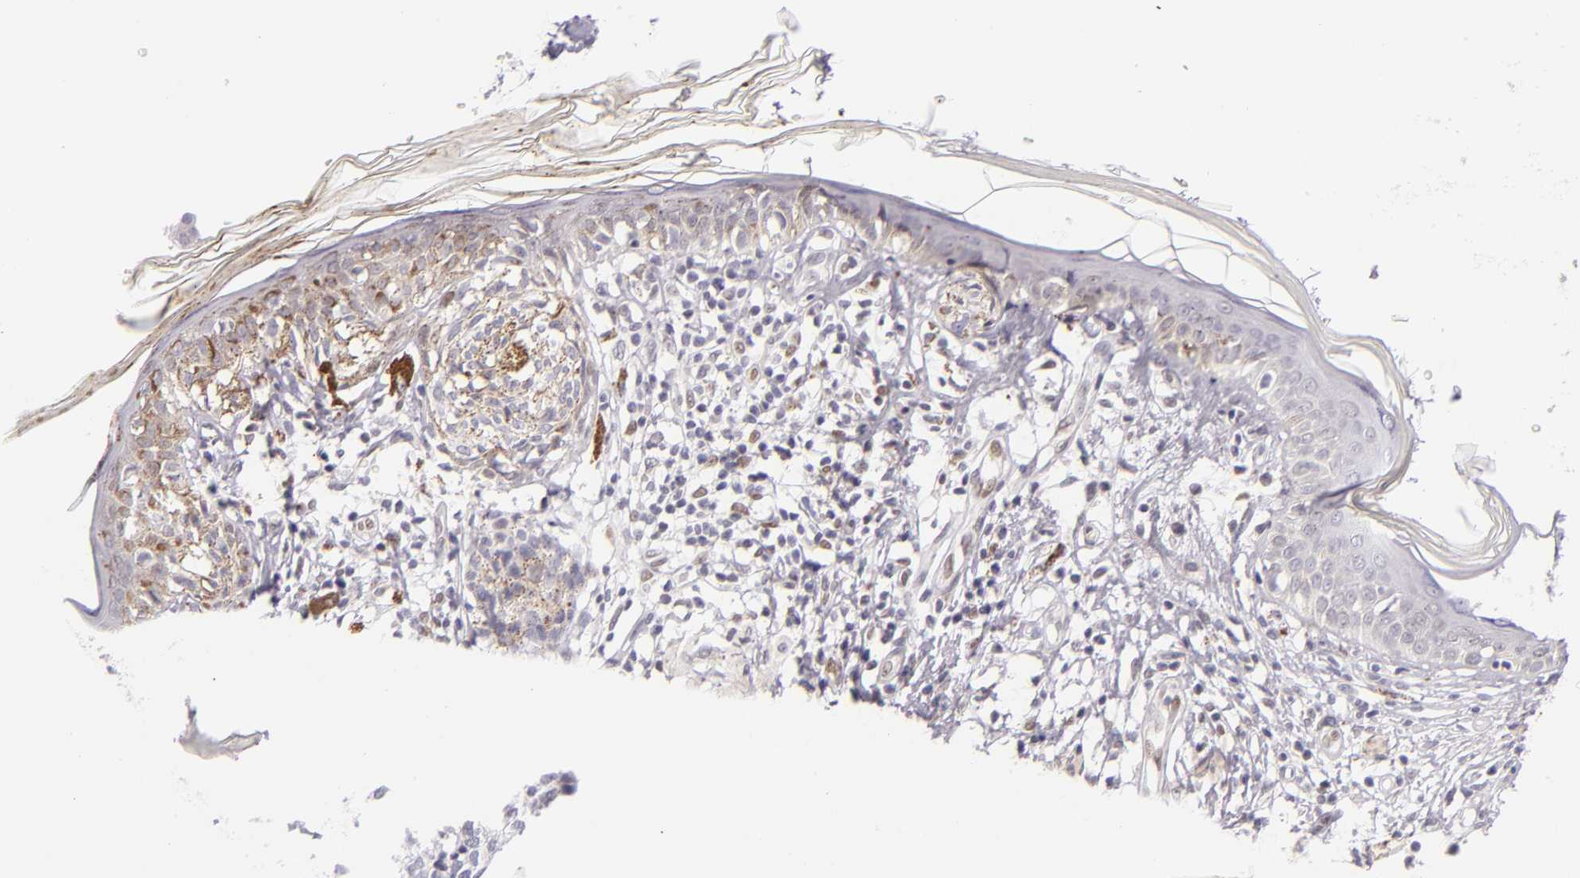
{"staining": {"intensity": "negative", "quantity": "none", "location": "none"}, "tissue": "melanoma", "cell_type": "Tumor cells", "image_type": "cancer", "snomed": [{"axis": "morphology", "description": "Malignant melanoma, NOS"}, {"axis": "topography", "description": "Skin"}], "caption": "Malignant melanoma was stained to show a protein in brown. There is no significant staining in tumor cells.", "gene": "BCL3", "patient": {"sex": "male", "age": 88}}